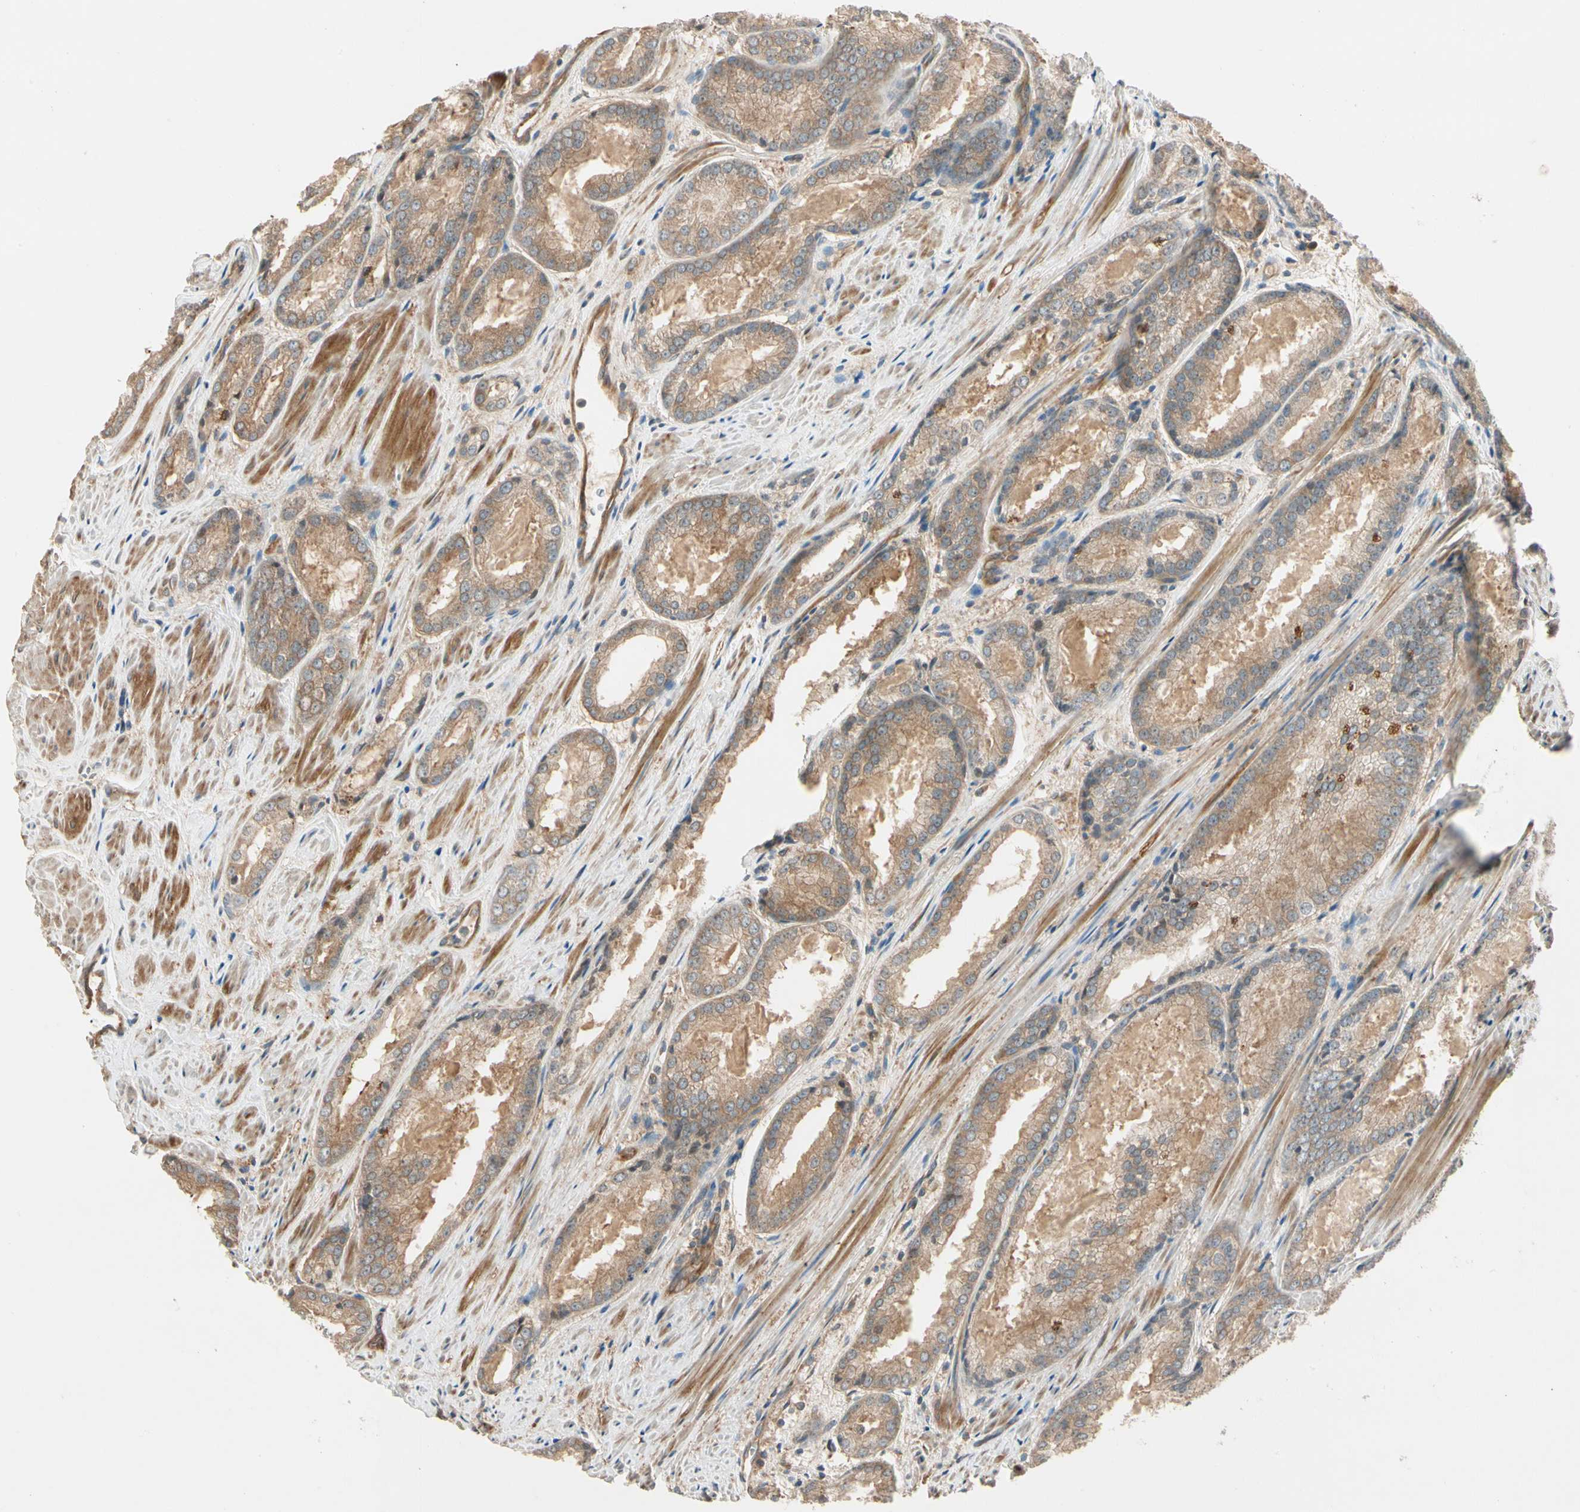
{"staining": {"intensity": "moderate", "quantity": ">75%", "location": "cytoplasmic/membranous"}, "tissue": "prostate cancer", "cell_type": "Tumor cells", "image_type": "cancer", "snomed": [{"axis": "morphology", "description": "Adenocarcinoma, Low grade"}, {"axis": "topography", "description": "Prostate"}], "caption": "The immunohistochemical stain highlights moderate cytoplasmic/membranous expression in tumor cells of prostate adenocarcinoma (low-grade) tissue. (DAB IHC with brightfield microscopy, high magnification).", "gene": "ROCK2", "patient": {"sex": "male", "age": 64}}